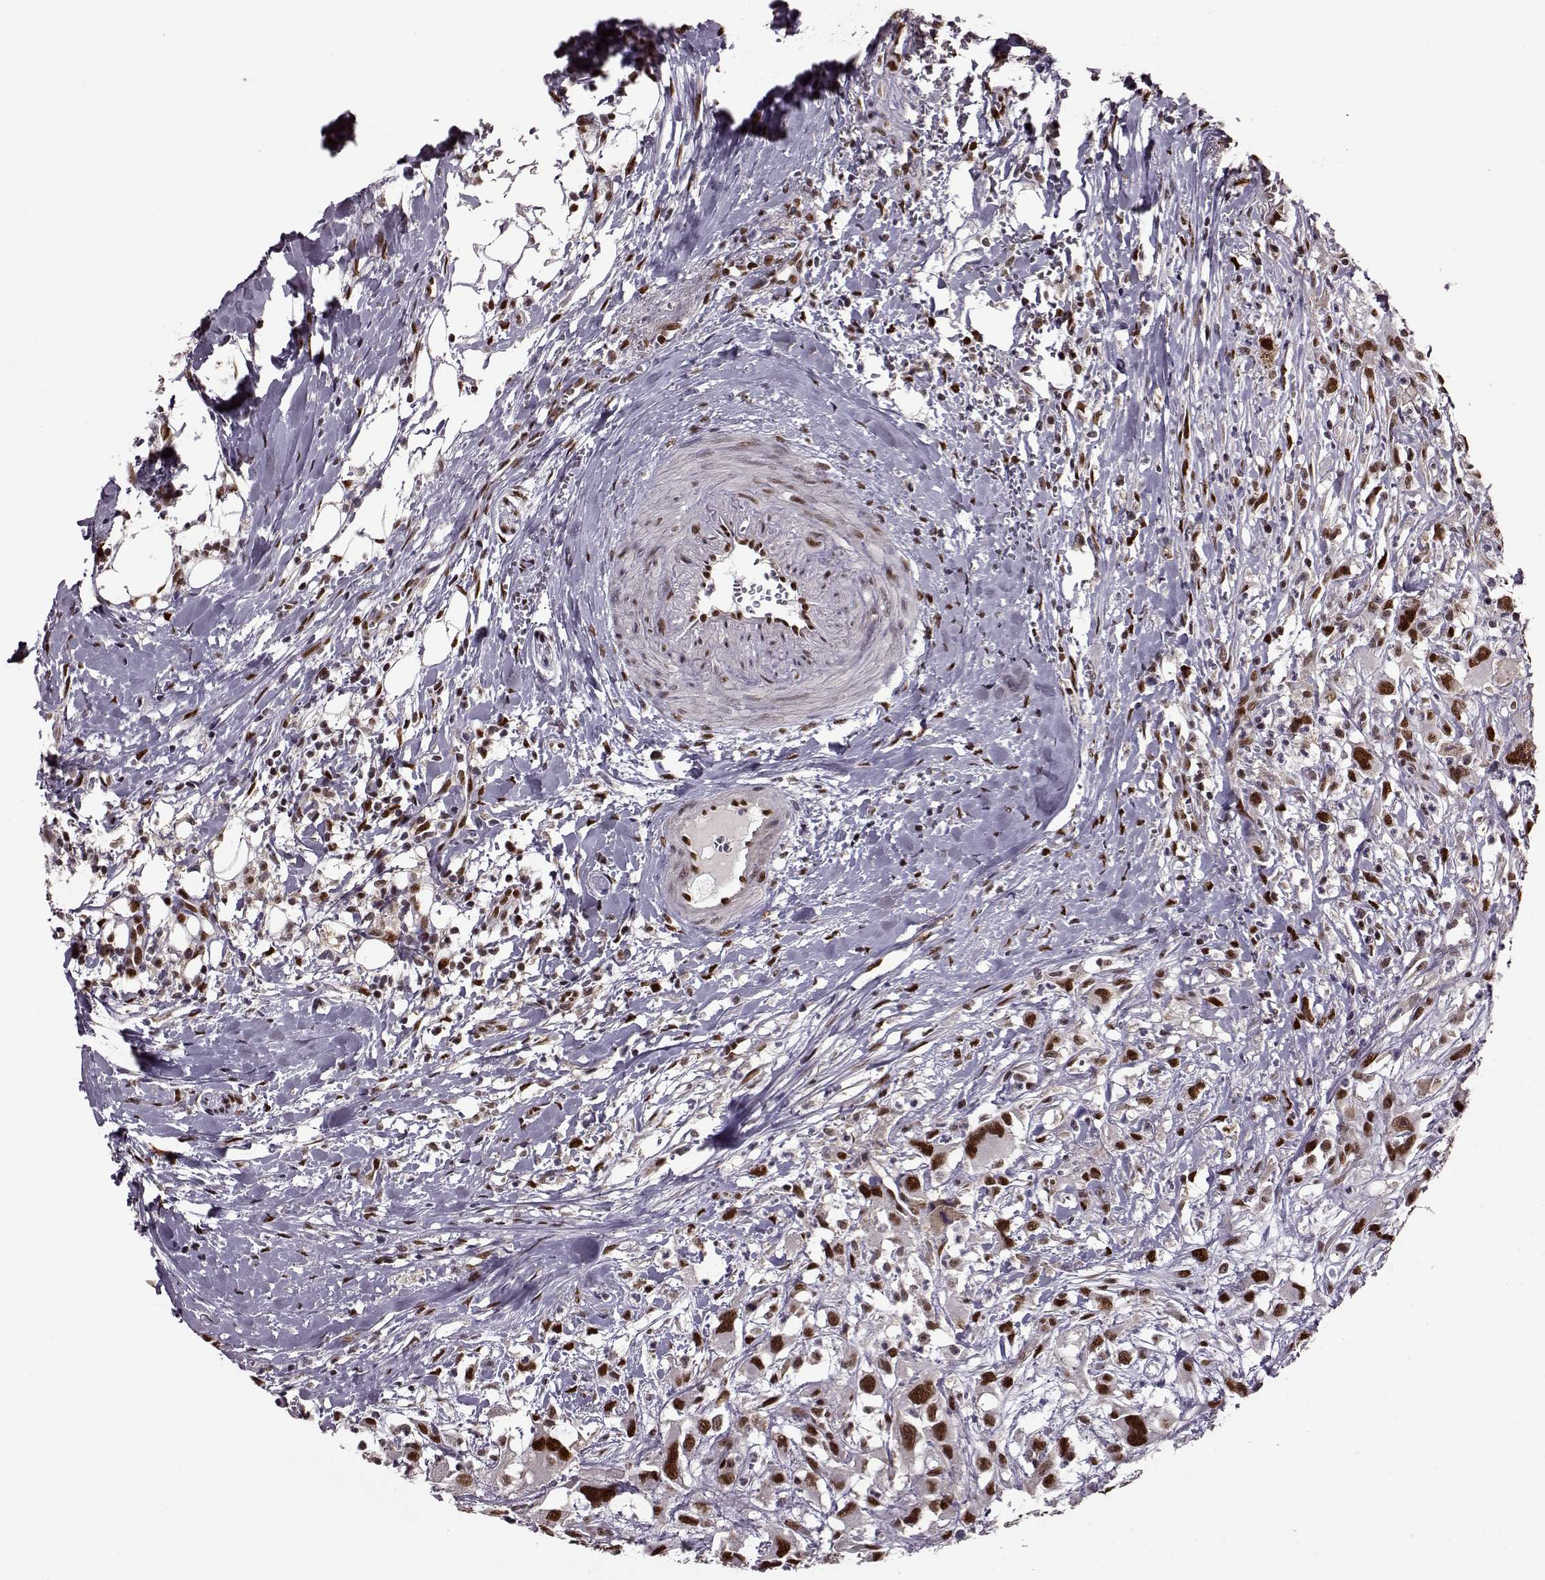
{"staining": {"intensity": "strong", "quantity": ">75%", "location": "nuclear"}, "tissue": "head and neck cancer", "cell_type": "Tumor cells", "image_type": "cancer", "snomed": [{"axis": "morphology", "description": "Squamous cell carcinoma, NOS"}, {"axis": "morphology", "description": "Squamous cell carcinoma, metastatic, NOS"}, {"axis": "topography", "description": "Oral tissue"}, {"axis": "topography", "description": "Head-Neck"}], "caption": "Immunohistochemical staining of human head and neck cancer exhibits high levels of strong nuclear protein expression in about >75% of tumor cells.", "gene": "FTO", "patient": {"sex": "female", "age": 85}}